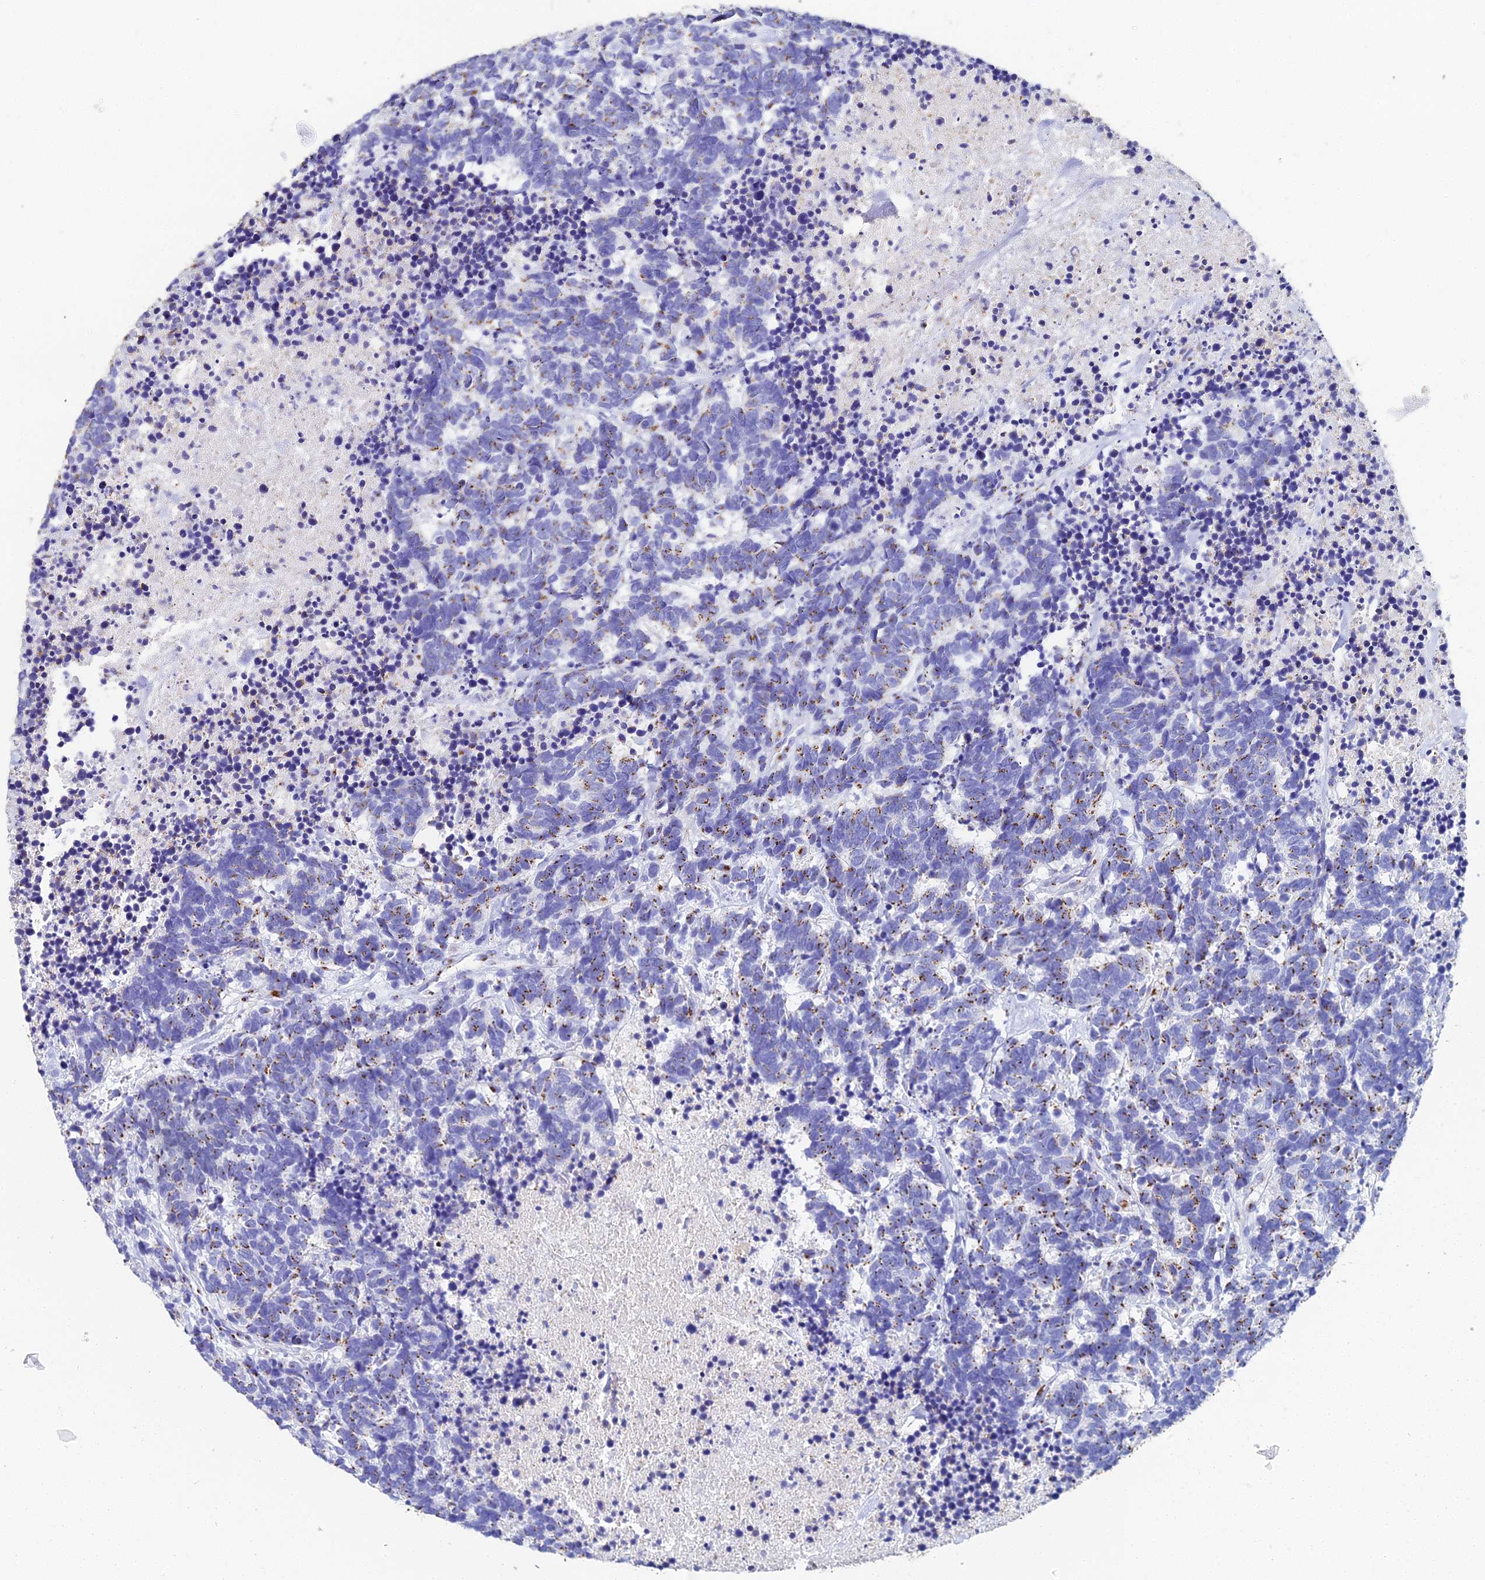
{"staining": {"intensity": "moderate", "quantity": "25%-75%", "location": "cytoplasmic/membranous"}, "tissue": "carcinoid", "cell_type": "Tumor cells", "image_type": "cancer", "snomed": [{"axis": "morphology", "description": "Carcinoma, NOS"}, {"axis": "morphology", "description": "Carcinoid, malignant, NOS"}, {"axis": "topography", "description": "Prostate"}], "caption": "An image of human carcinoma stained for a protein displays moderate cytoplasmic/membranous brown staining in tumor cells.", "gene": "ENSG00000268674", "patient": {"sex": "male", "age": 57}}